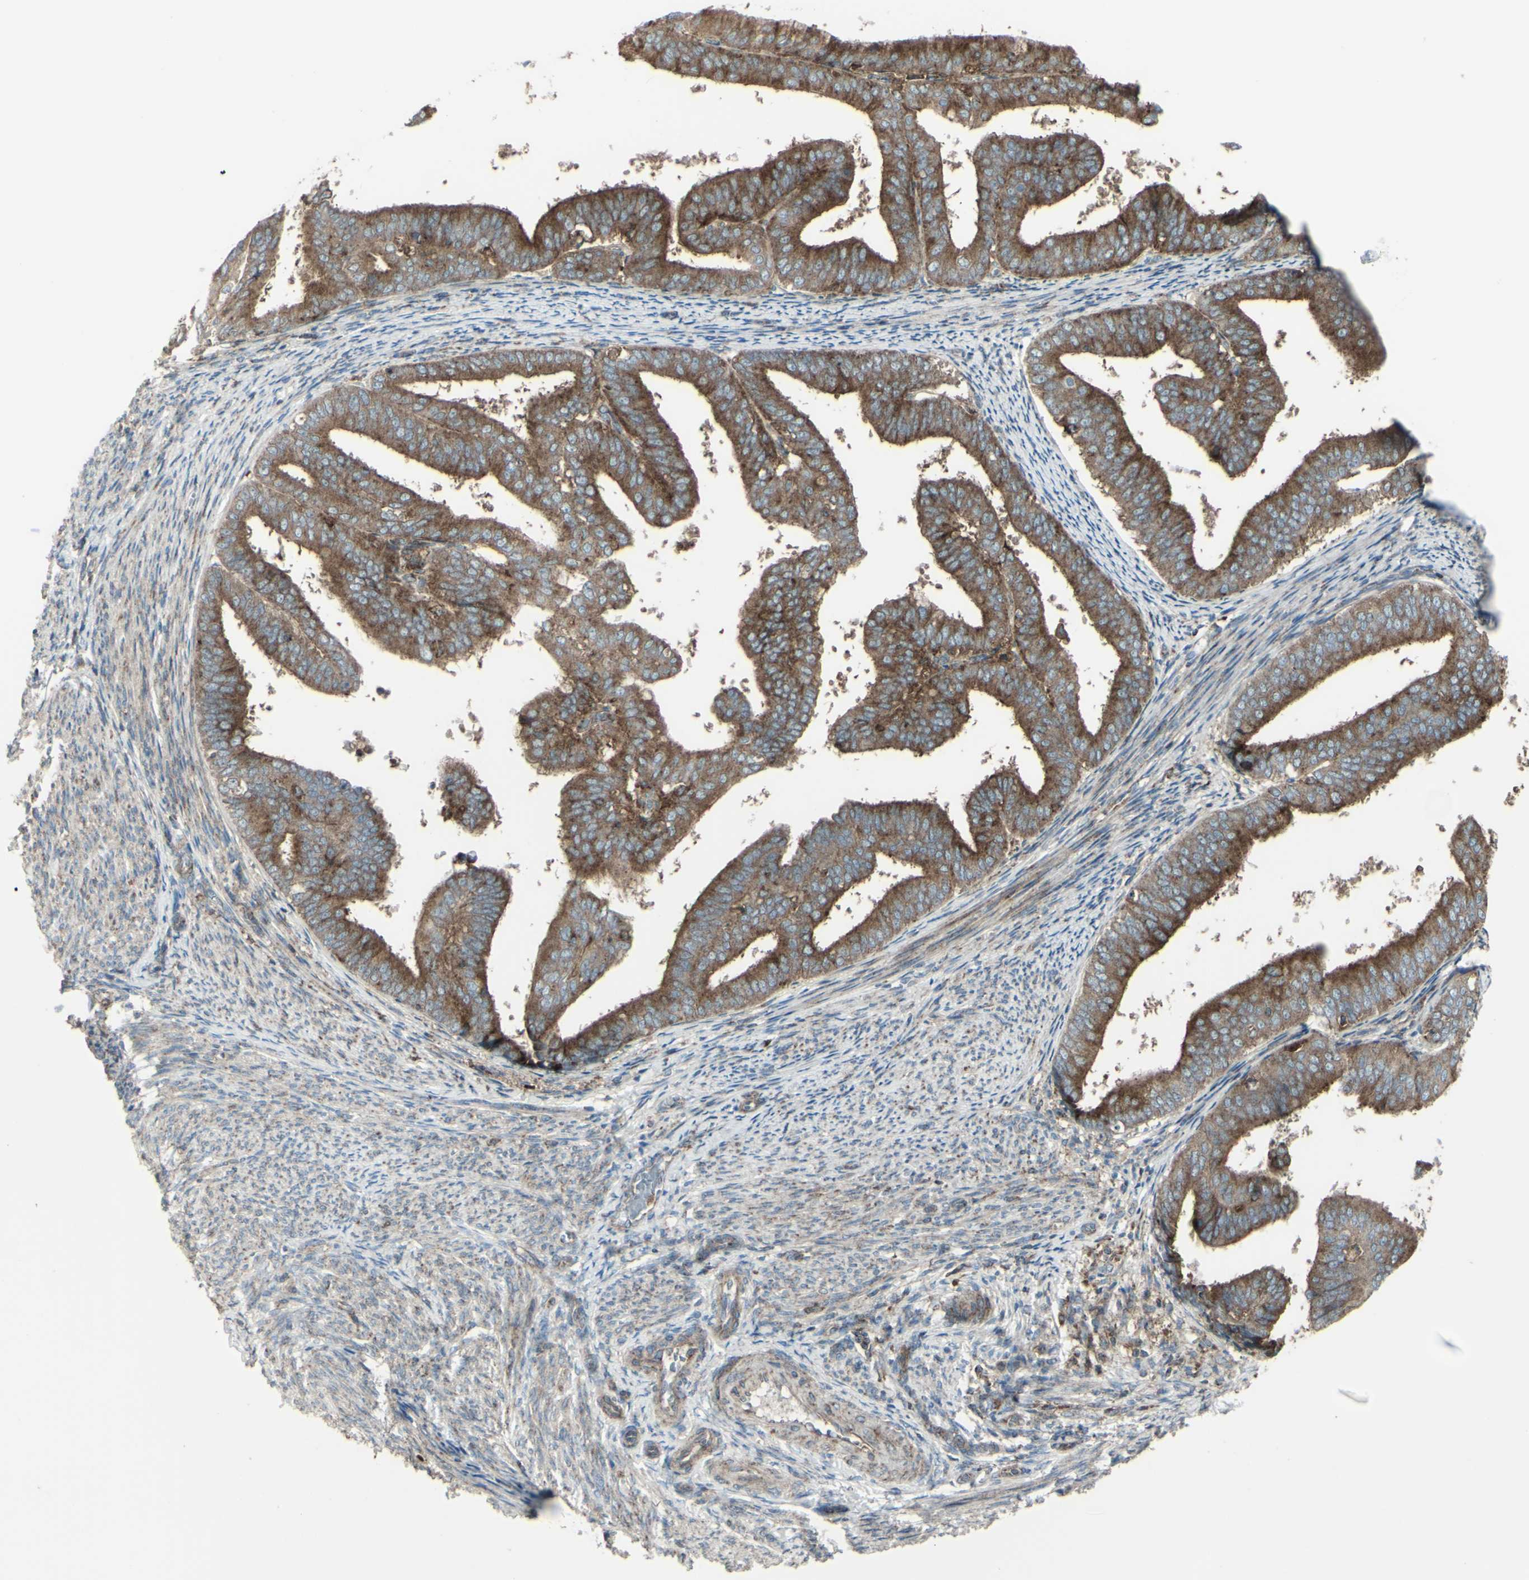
{"staining": {"intensity": "strong", "quantity": ">75%", "location": "cytoplasmic/membranous"}, "tissue": "endometrial cancer", "cell_type": "Tumor cells", "image_type": "cancer", "snomed": [{"axis": "morphology", "description": "Adenocarcinoma, NOS"}, {"axis": "topography", "description": "Endometrium"}], "caption": "Tumor cells reveal high levels of strong cytoplasmic/membranous positivity in approximately >75% of cells in human endometrial cancer.", "gene": "NAPA", "patient": {"sex": "female", "age": 63}}